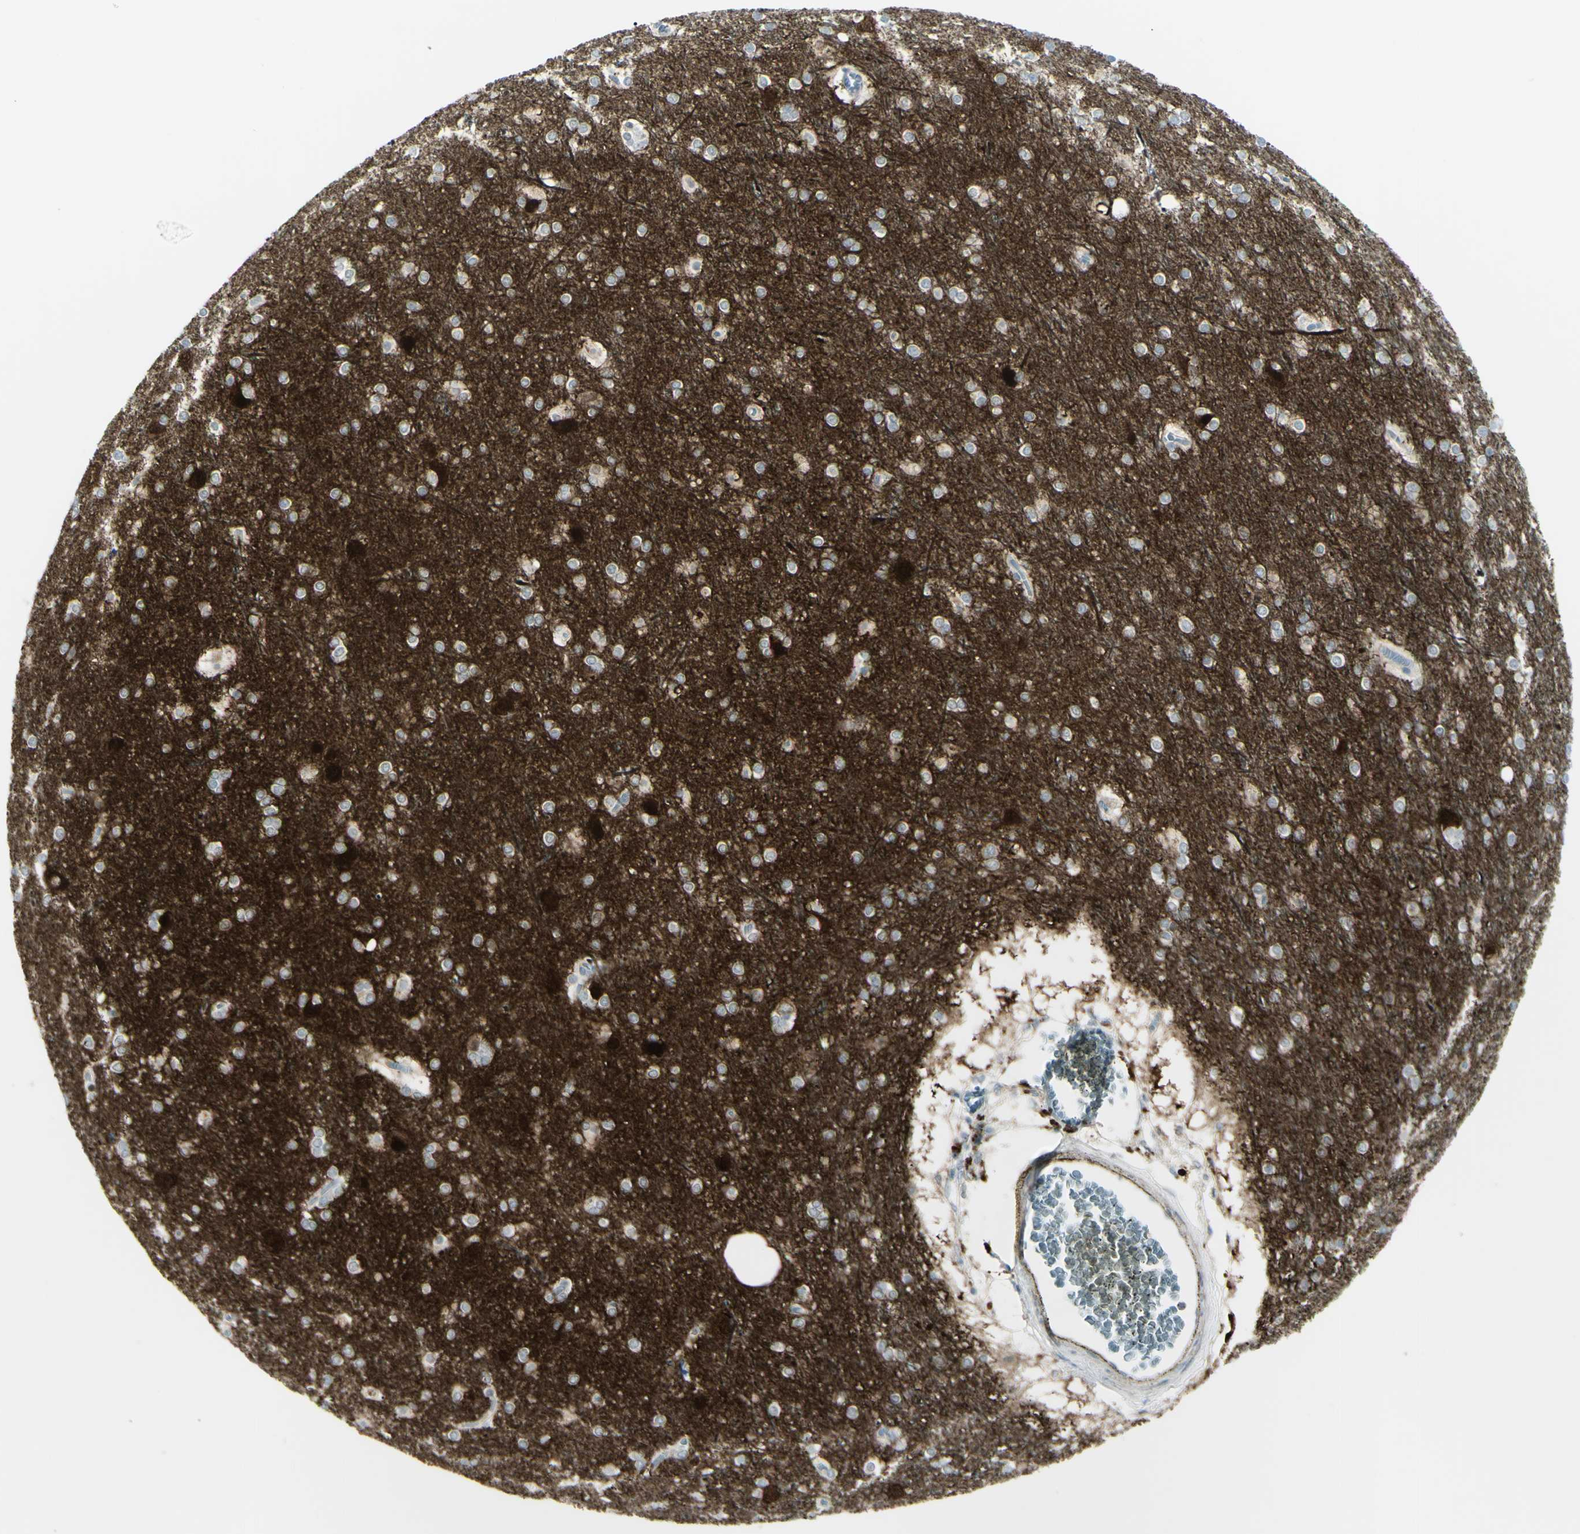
{"staining": {"intensity": "negative", "quantity": "none", "location": "none"}, "tissue": "cerebral cortex", "cell_type": "Endothelial cells", "image_type": "normal", "snomed": [{"axis": "morphology", "description": "Normal tissue, NOS"}, {"axis": "topography", "description": "Cerebral cortex"}], "caption": "DAB immunohistochemical staining of benign human cerebral cortex demonstrates no significant staining in endothelial cells.", "gene": "SH3GL2", "patient": {"sex": "female", "age": 54}}